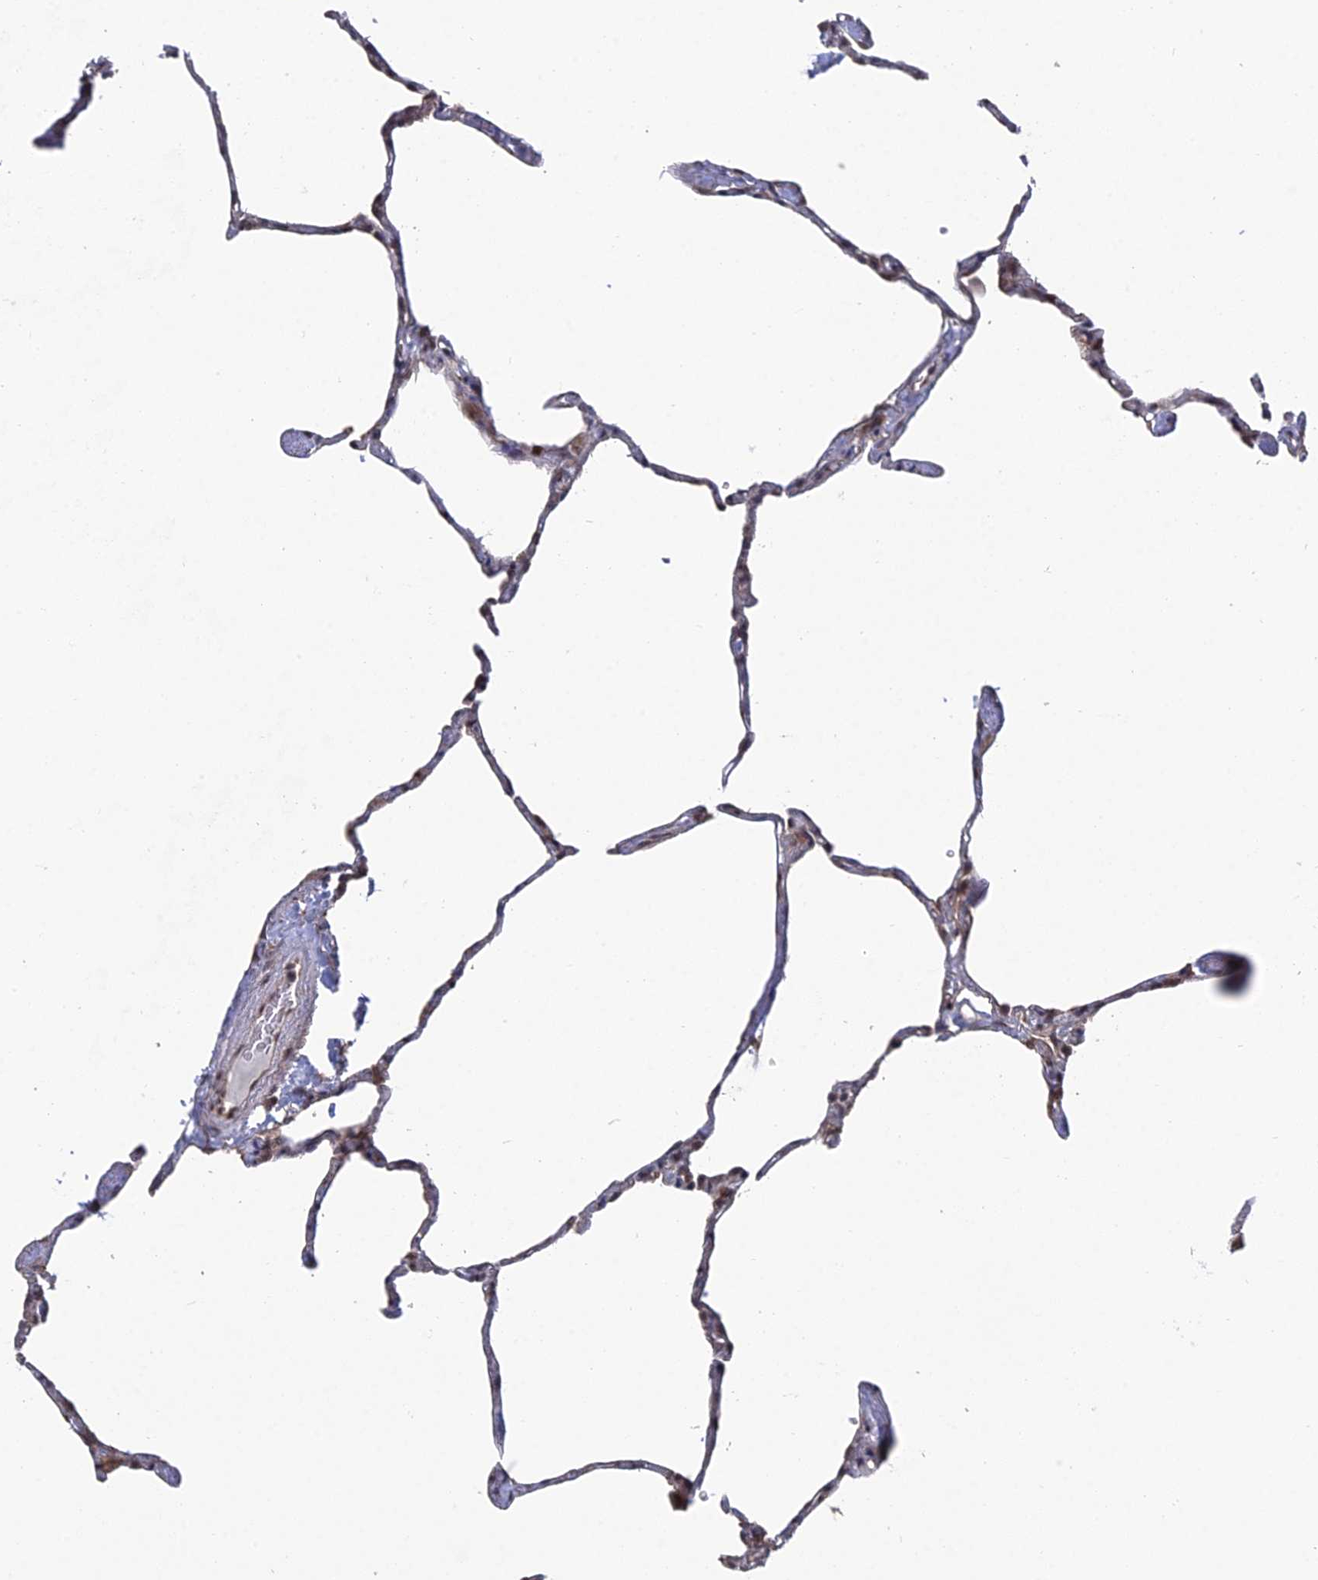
{"staining": {"intensity": "weak", "quantity": "<25%", "location": "cytoplasmic/membranous,nuclear"}, "tissue": "lung", "cell_type": "Alveolar cells", "image_type": "normal", "snomed": [{"axis": "morphology", "description": "Normal tissue, NOS"}, {"axis": "topography", "description": "Lung"}], "caption": "A micrograph of lung stained for a protein reveals no brown staining in alveolar cells. (DAB (3,3'-diaminobenzidine) IHC visualized using brightfield microscopy, high magnification).", "gene": "FHIP2A", "patient": {"sex": "male", "age": 65}}